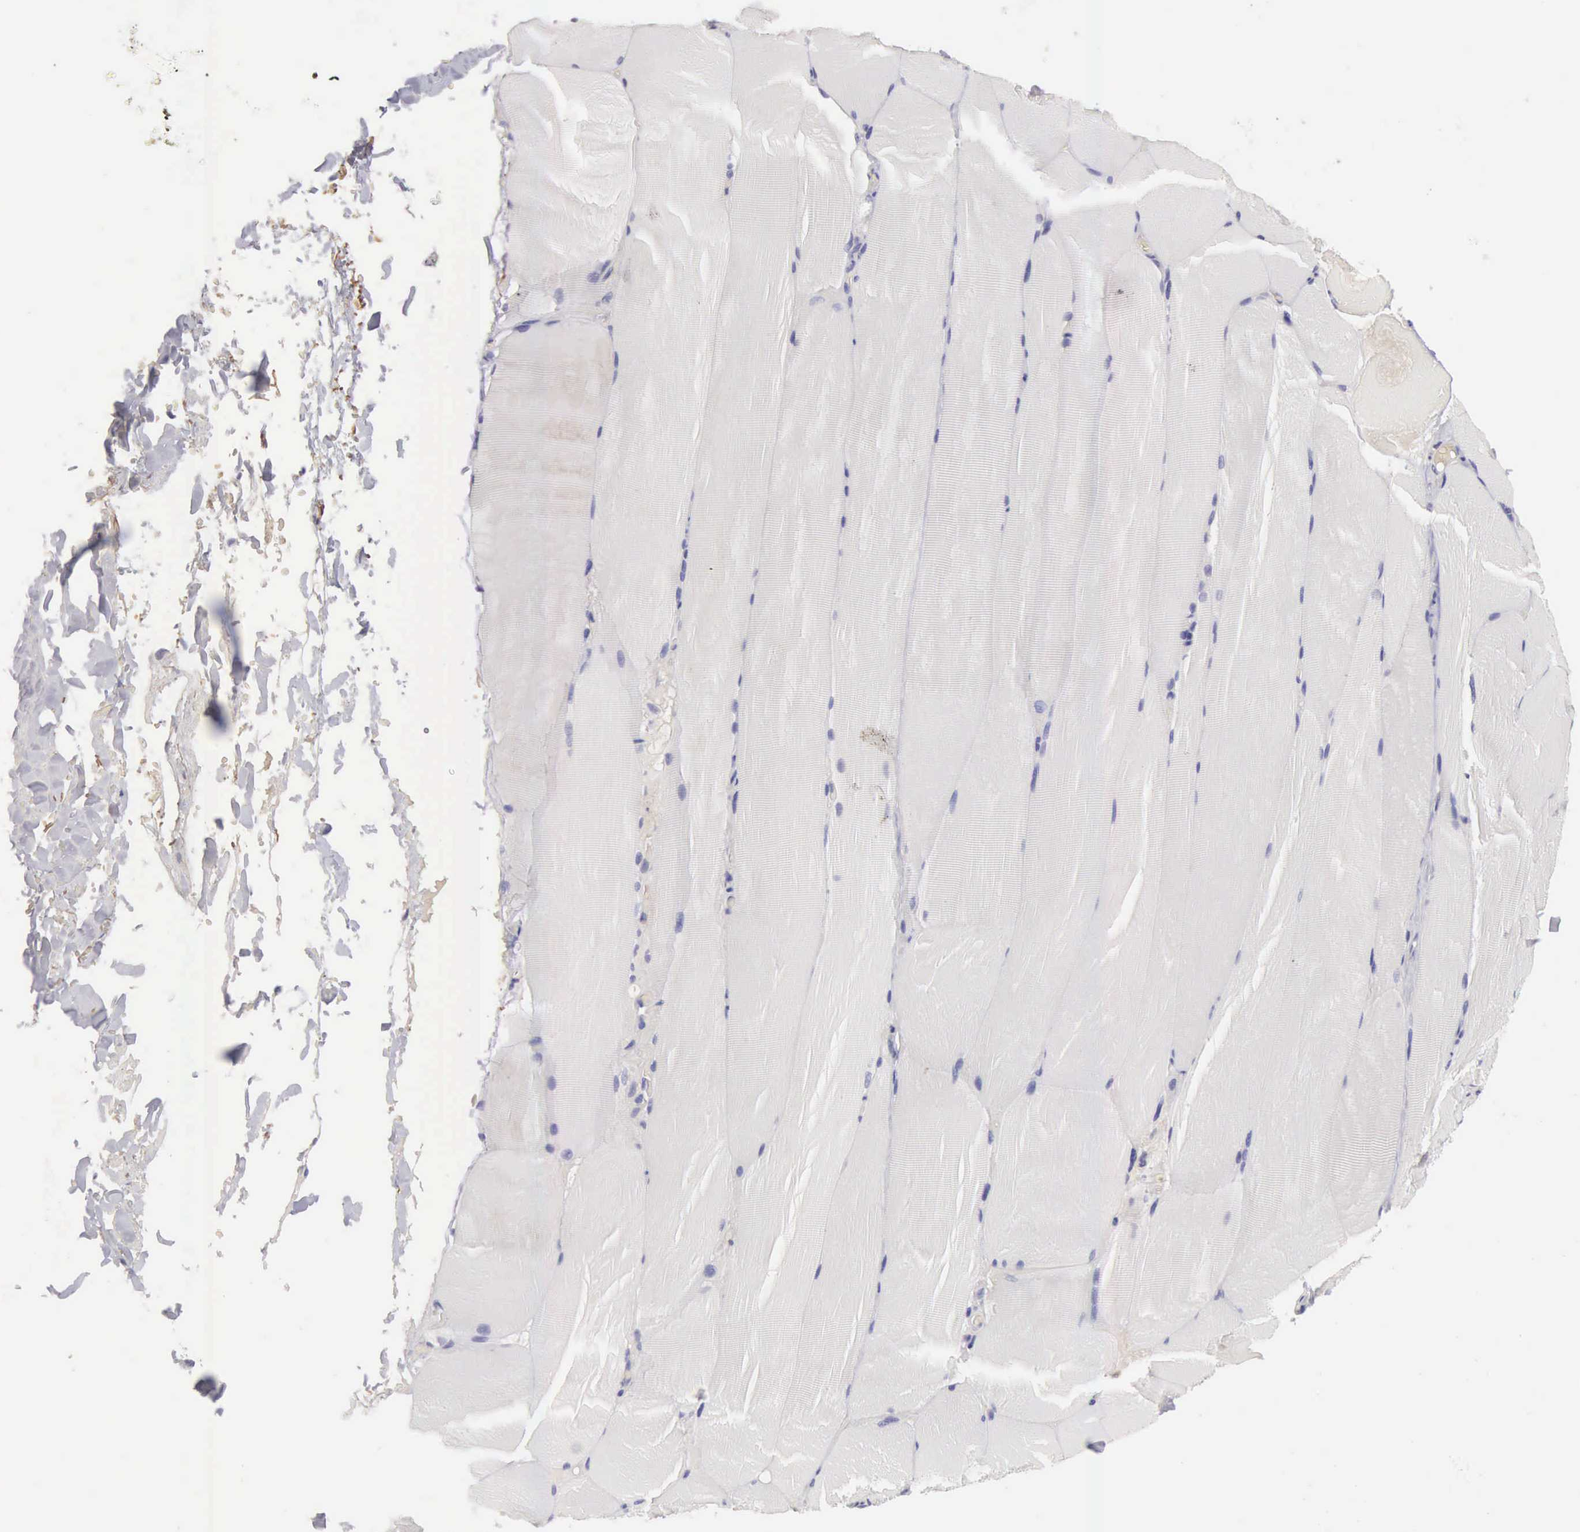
{"staining": {"intensity": "negative", "quantity": "none", "location": "none"}, "tissue": "skeletal muscle", "cell_type": "Myocytes", "image_type": "normal", "snomed": [{"axis": "morphology", "description": "Normal tissue, NOS"}, {"axis": "topography", "description": "Skeletal muscle"}], "caption": "An immunohistochemistry photomicrograph of unremarkable skeletal muscle is shown. There is no staining in myocytes of skeletal muscle. (DAB immunohistochemistry visualized using brightfield microscopy, high magnification).", "gene": "CLU", "patient": {"sex": "male", "age": 71}}